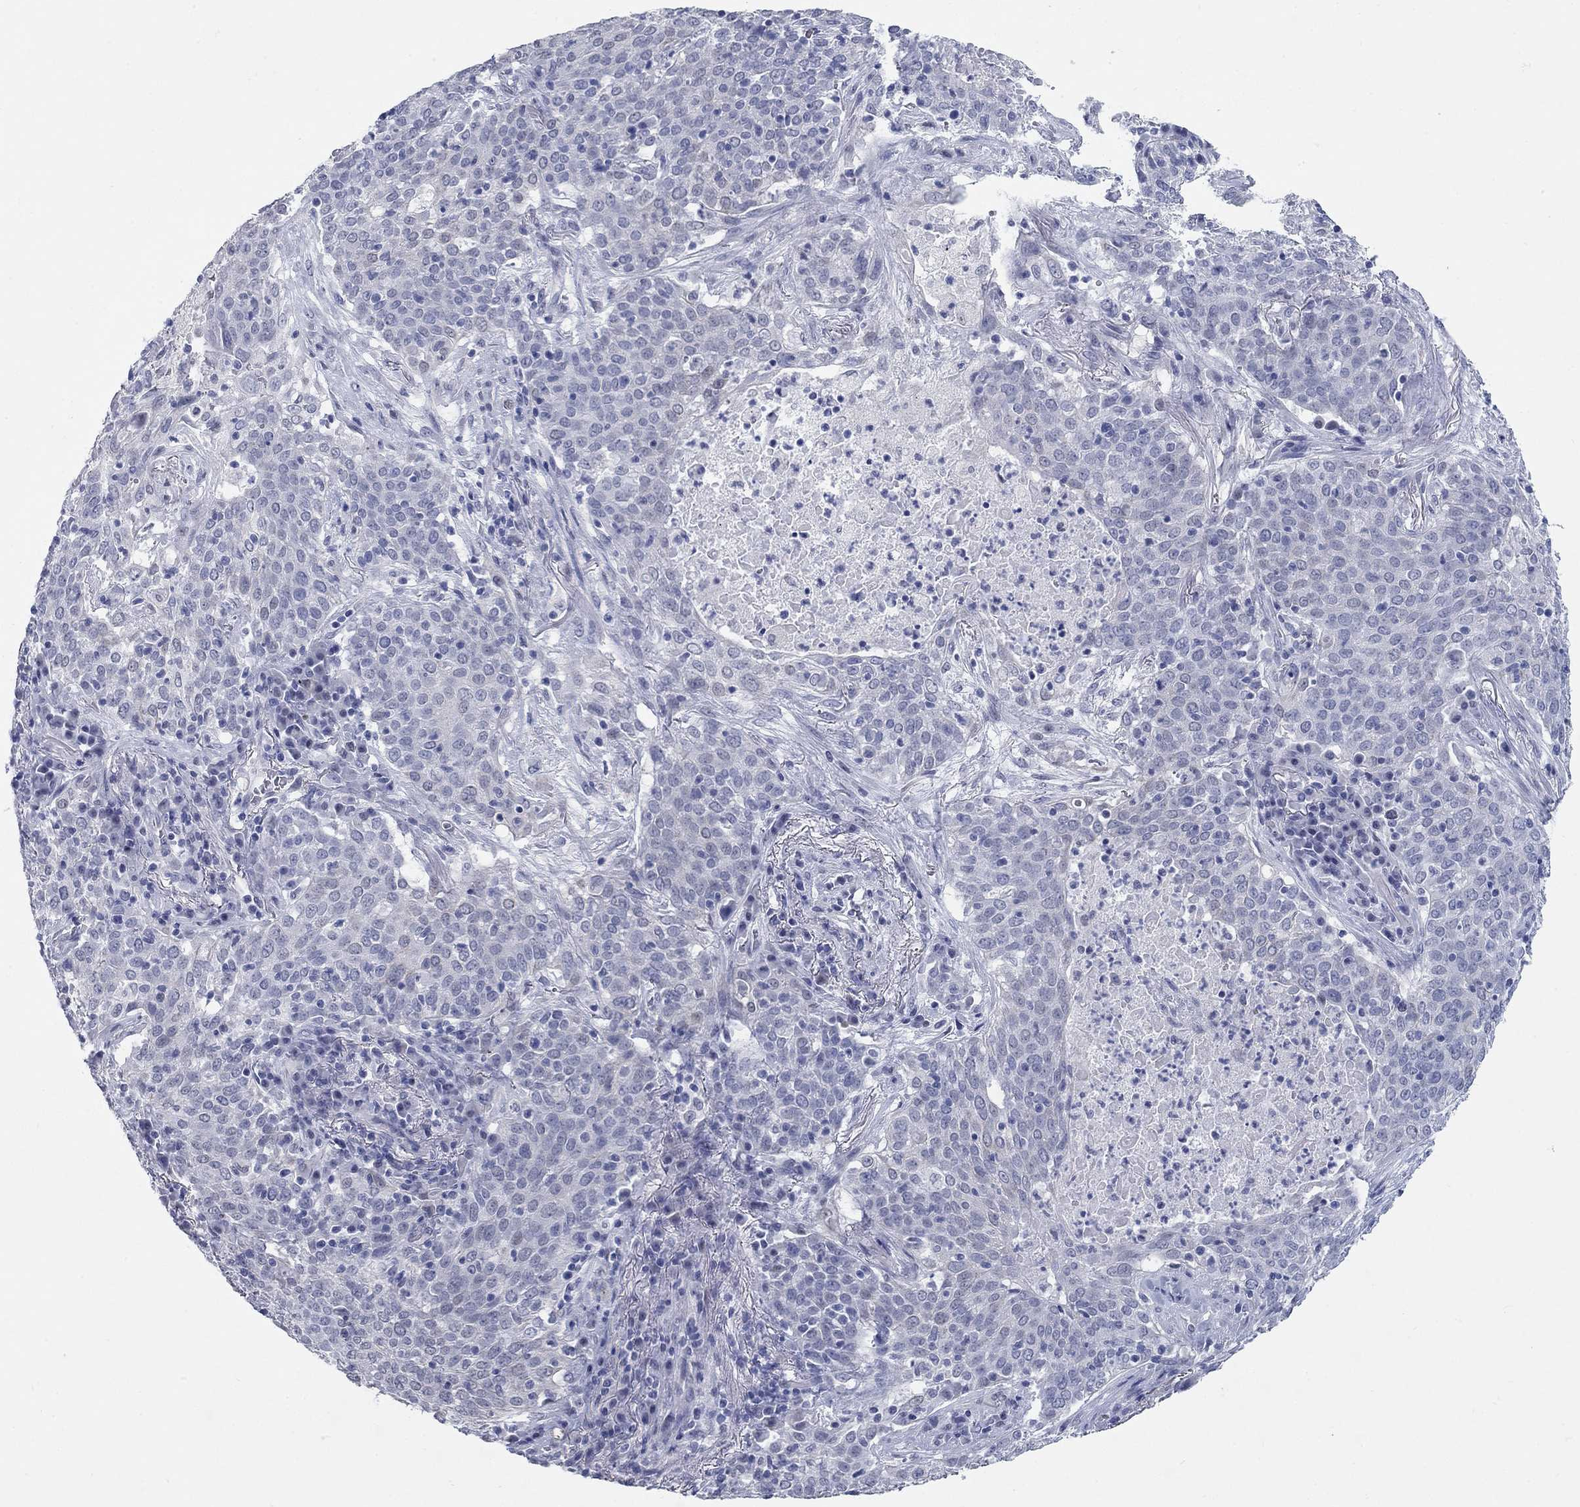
{"staining": {"intensity": "negative", "quantity": "none", "location": "none"}, "tissue": "lung cancer", "cell_type": "Tumor cells", "image_type": "cancer", "snomed": [{"axis": "morphology", "description": "Squamous cell carcinoma, NOS"}, {"axis": "topography", "description": "Lung"}], "caption": "Tumor cells show no significant protein positivity in squamous cell carcinoma (lung).", "gene": "WASF3", "patient": {"sex": "male", "age": 82}}